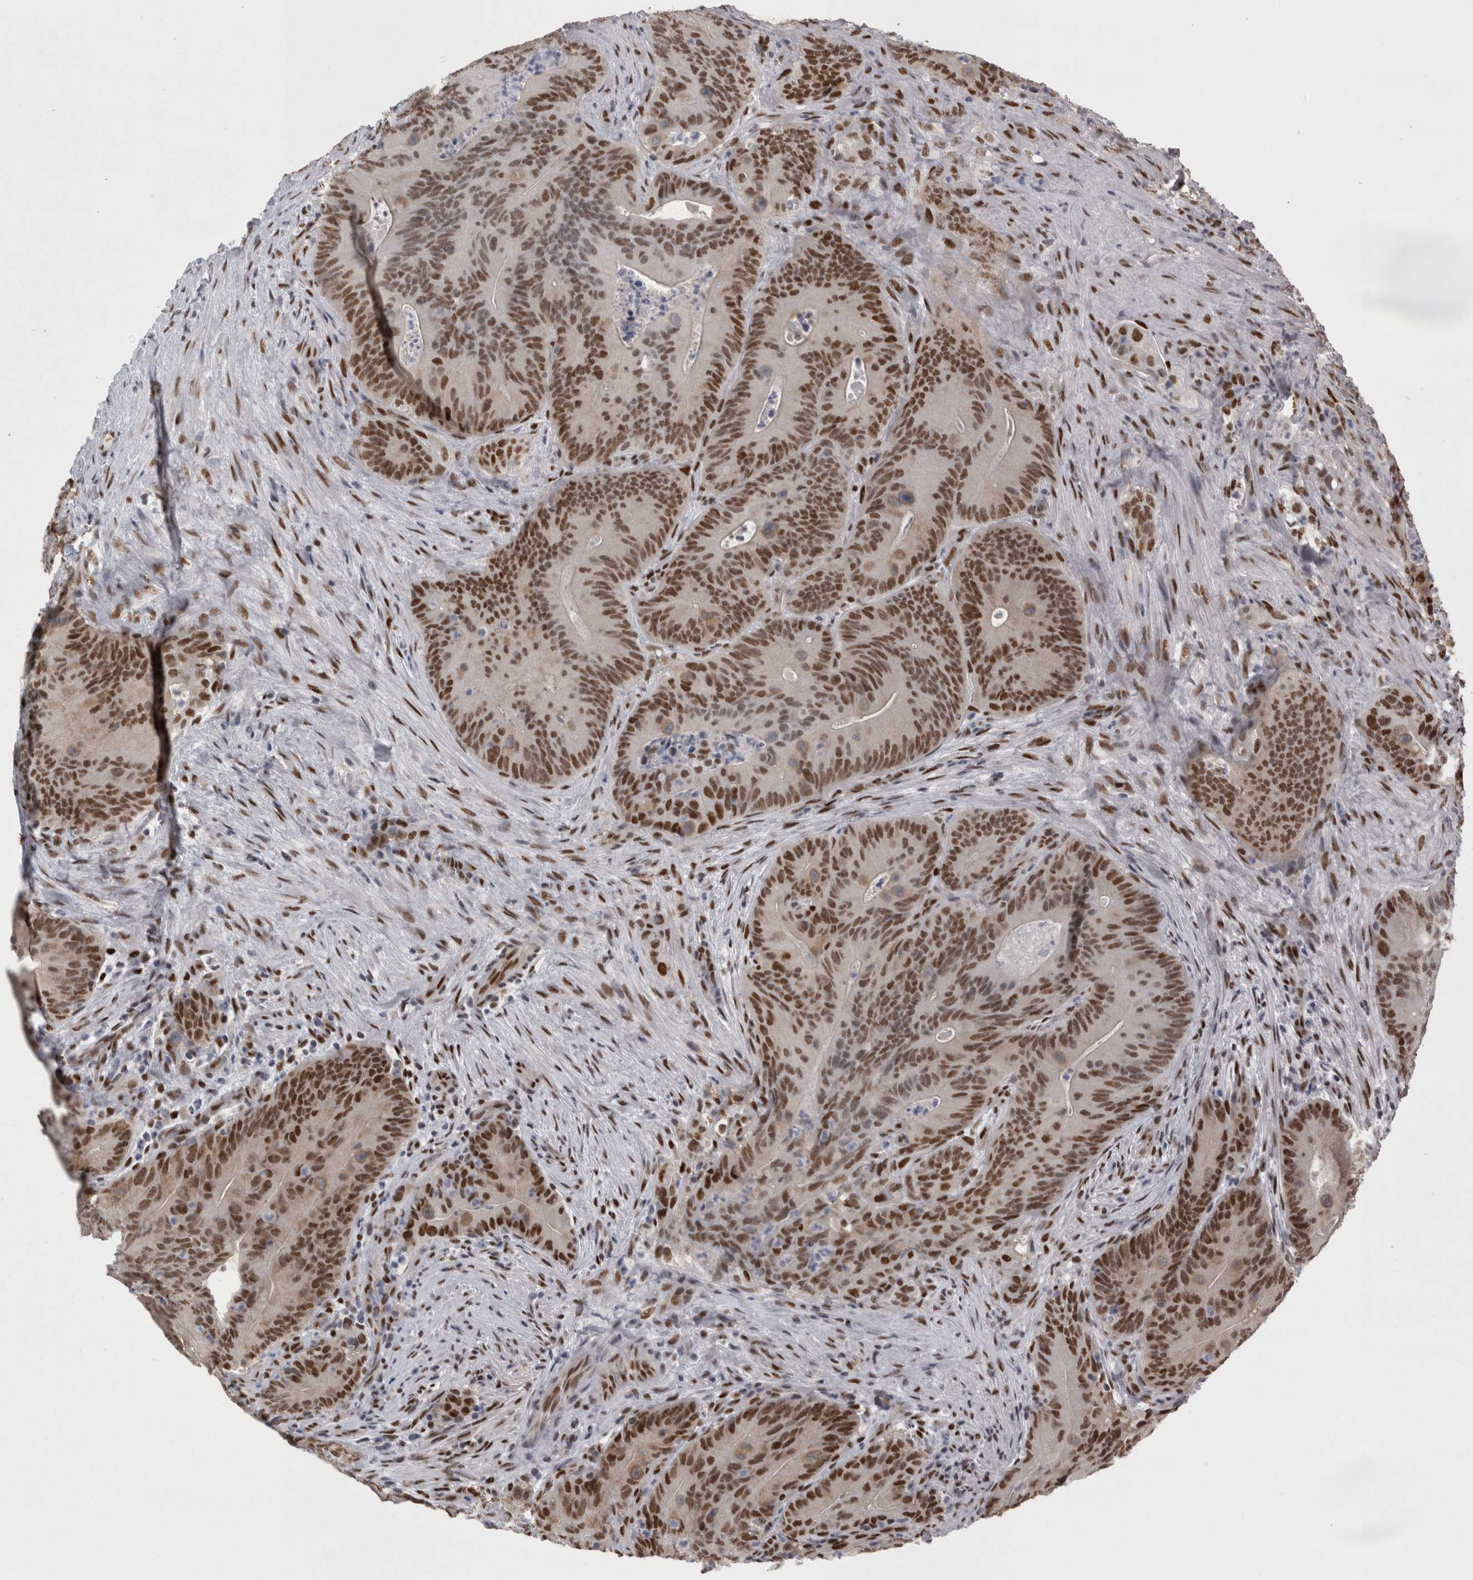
{"staining": {"intensity": "strong", "quantity": ">75%", "location": "nuclear"}, "tissue": "colorectal cancer", "cell_type": "Tumor cells", "image_type": "cancer", "snomed": [{"axis": "morphology", "description": "Normal tissue, NOS"}, {"axis": "topography", "description": "Colon"}], "caption": "Immunohistochemistry of human colorectal cancer shows high levels of strong nuclear positivity in approximately >75% of tumor cells.", "gene": "C1orf54", "patient": {"sex": "female", "age": 82}}